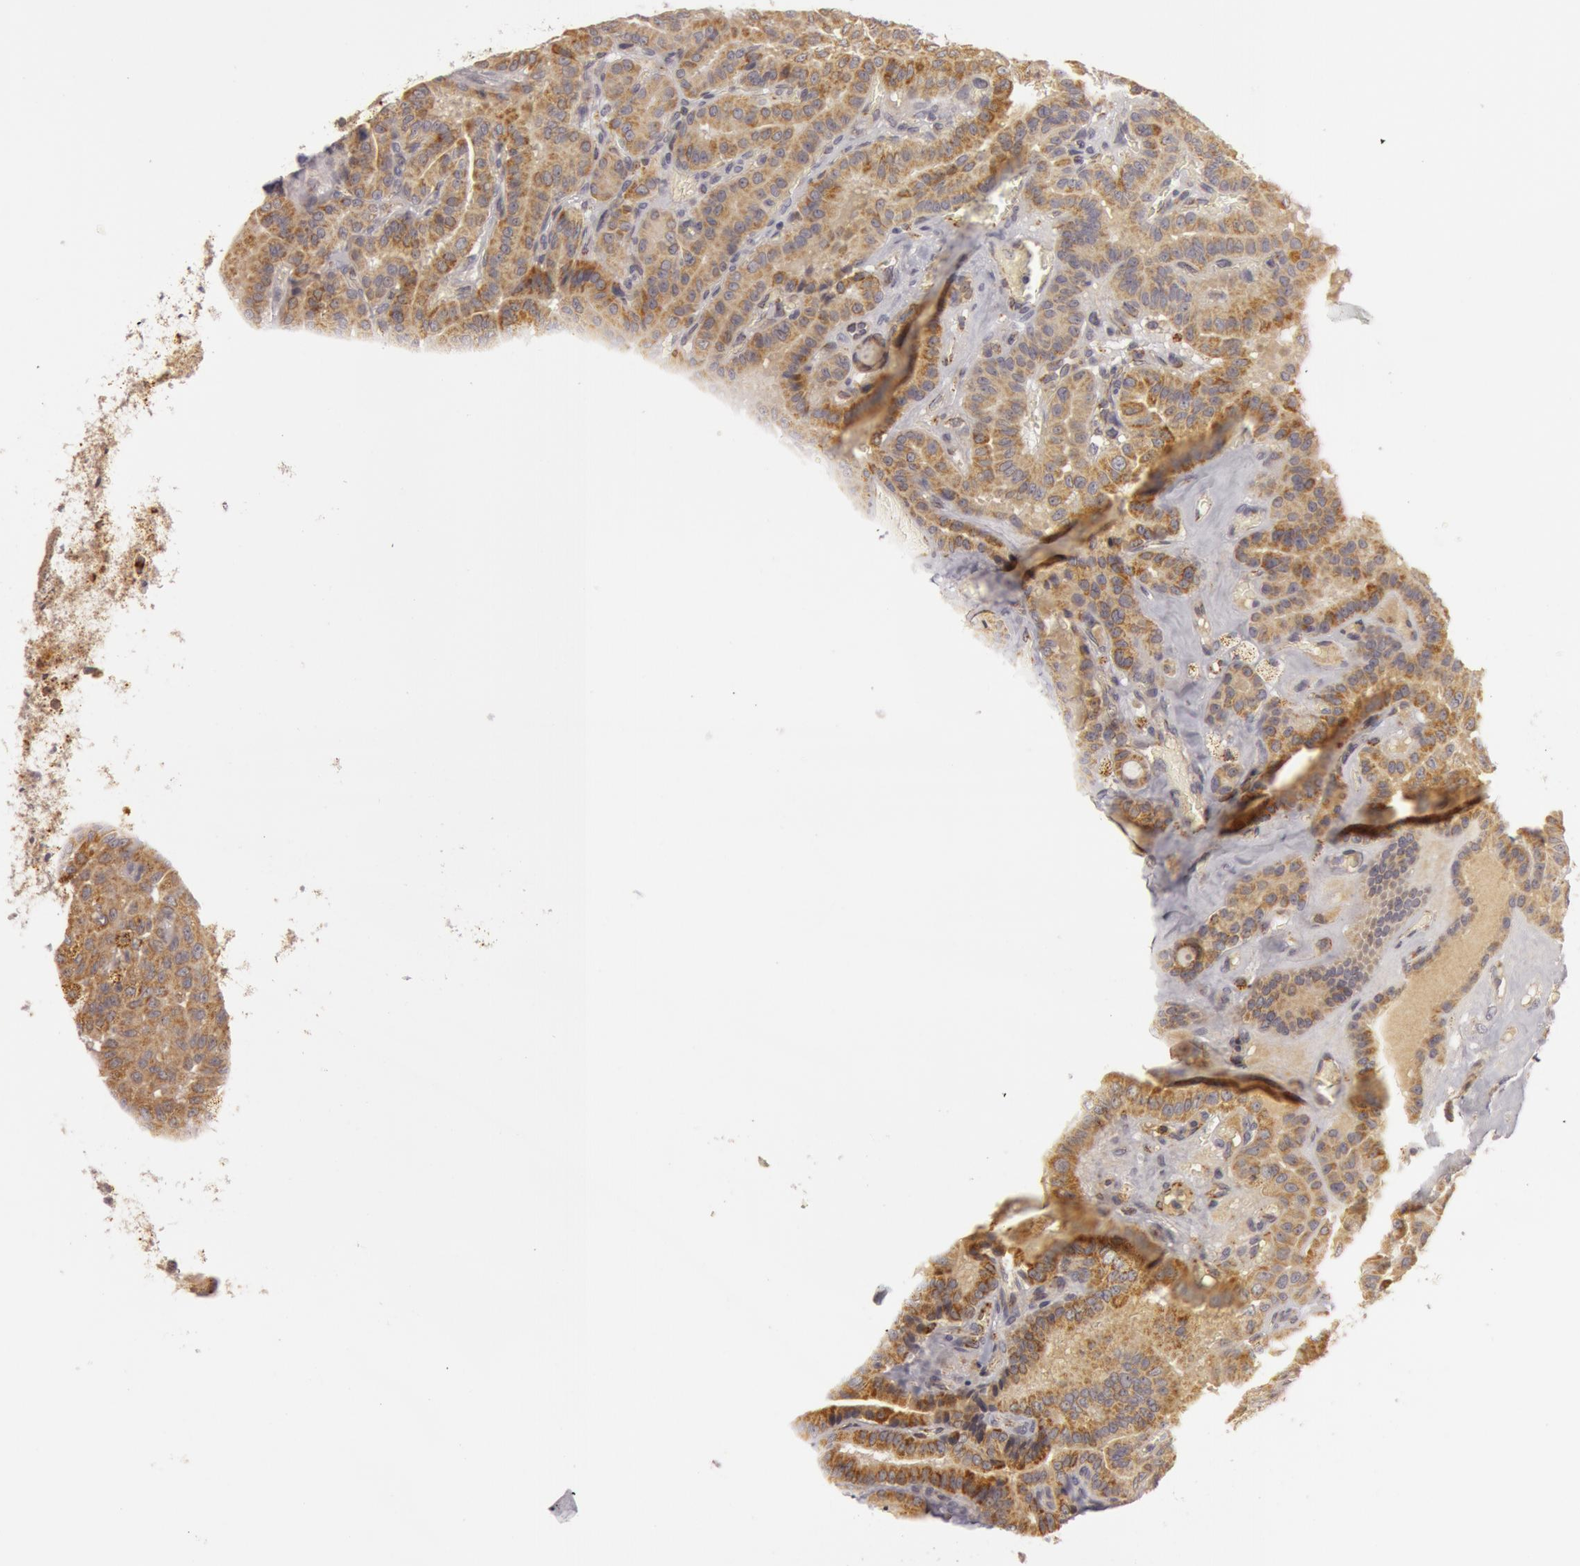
{"staining": {"intensity": "moderate", "quantity": ">75%", "location": "cytoplasmic/membranous"}, "tissue": "thyroid cancer", "cell_type": "Tumor cells", "image_type": "cancer", "snomed": [{"axis": "morphology", "description": "Papillary adenocarcinoma, NOS"}, {"axis": "topography", "description": "Thyroid gland"}], "caption": "Human thyroid papillary adenocarcinoma stained for a protein (brown) demonstrates moderate cytoplasmic/membranous positive expression in about >75% of tumor cells.", "gene": "C7", "patient": {"sex": "male", "age": 87}}